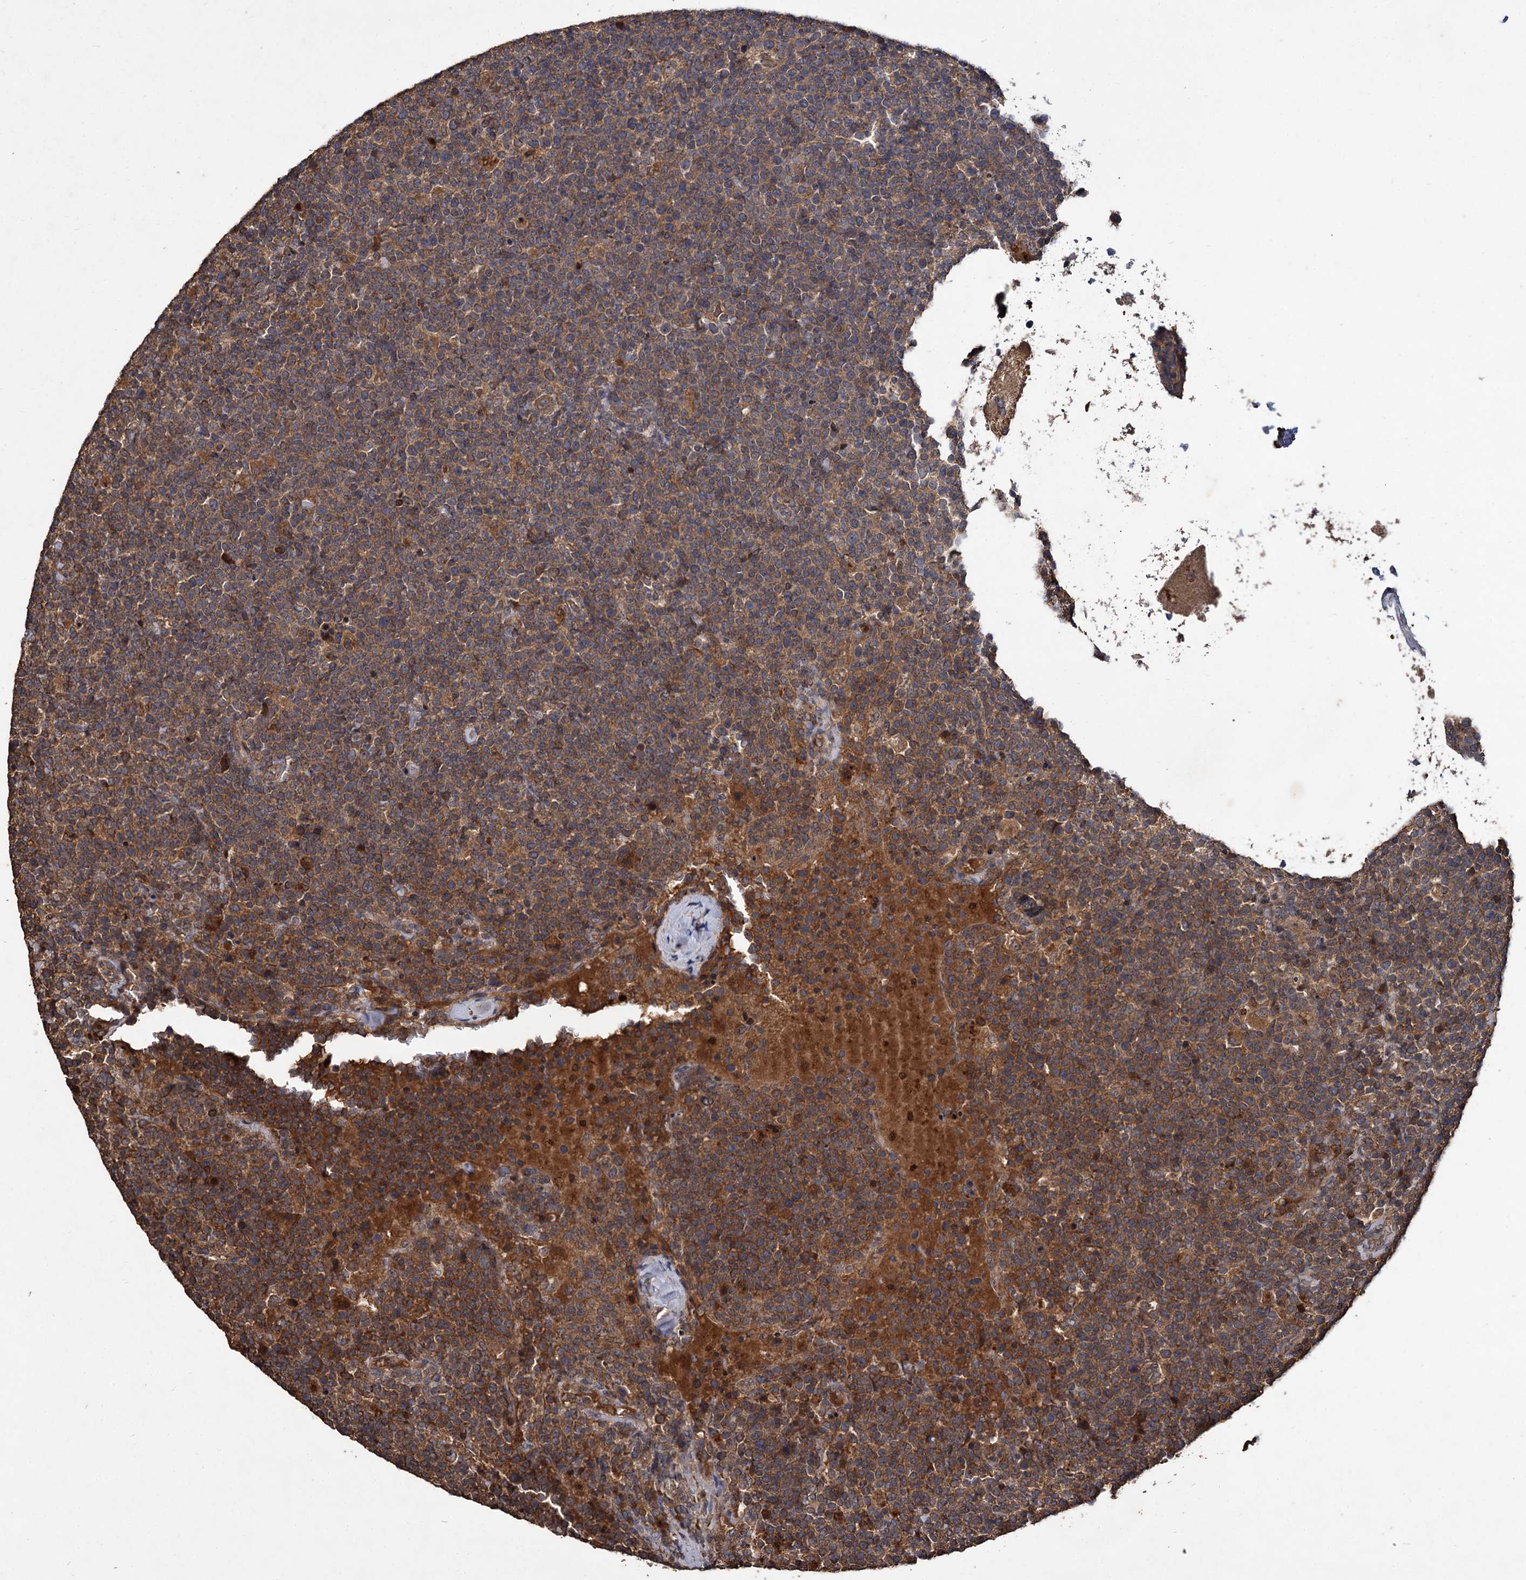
{"staining": {"intensity": "moderate", "quantity": ">75%", "location": "cytoplasmic/membranous"}, "tissue": "lymphoma", "cell_type": "Tumor cells", "image_type": "cancer", "snomed": [{"axis": "morphology", "description": "Malignant lymphoma, non-Hodgkin's type, High grade"}, {"axis": "topography", "description": "Lymph node"}], "caption": "Immunohistochemistry staining of malignant lymphoma, non-Hodgkin's type (high-grade), which reveals medium levels of moderate cytoplasmic/membranous staining in about >75% of tumor cells indicating moderate cytoplasmic/membranous protein expression. The staining was performed using DAB (3,3'-diaminobenzidine) (brown) for protein detection and nuclei were counterstained in hematoxylin (blue).", "gene": "GCLC", "patient": {"sex": "male", "age": 61}}